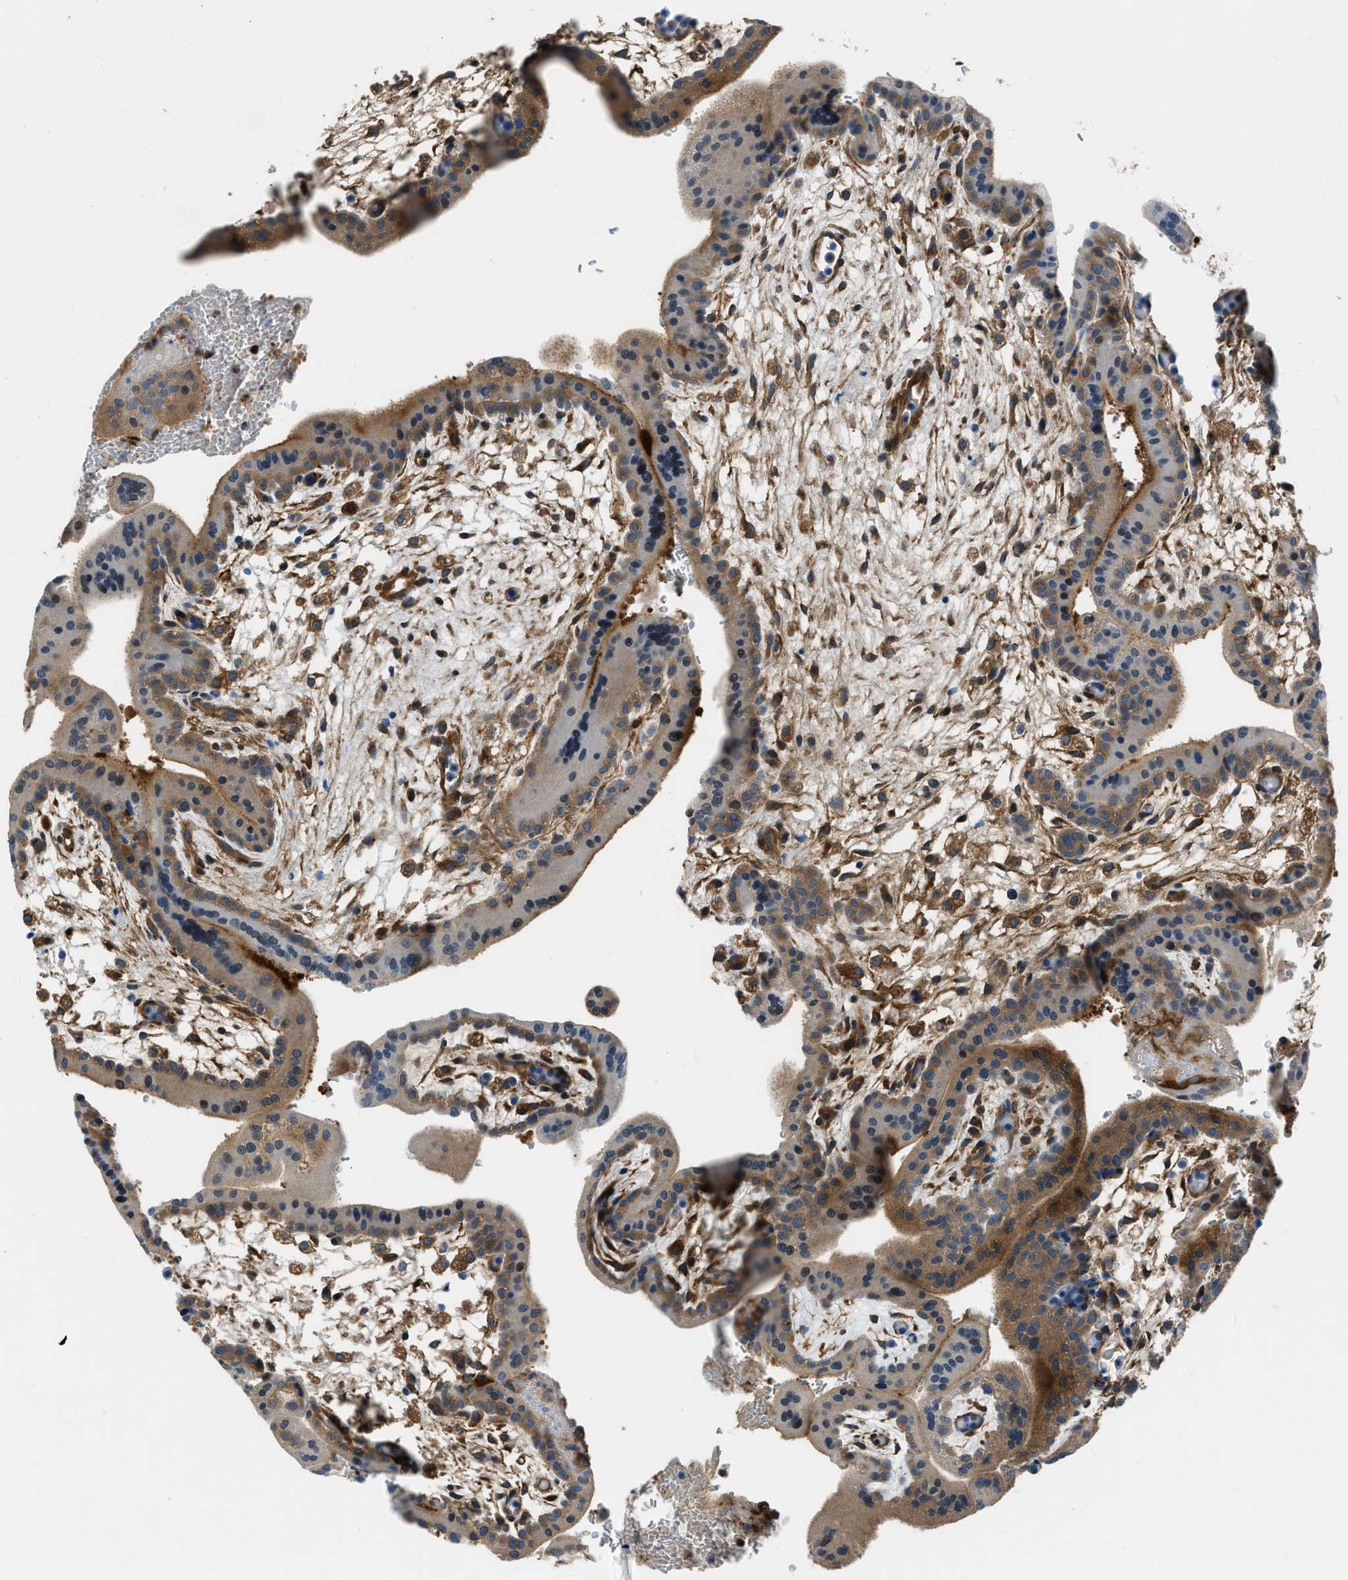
{"staining": {"intensity": "strong", "quantity": ">75%", "location": "cytoplasmic/membranous"}, "tissue": "placenta", "cell_type": "Decidual cells", "image_type": "normal", "snomed": [{"axis": "morphology", "description": "Normal tissue, NOS"}, {"axis": "topography", "description": "Placenta"}], "caption": "A high amount of strong cytoplasmic/membranous staining is appreciated in approximately >75% of decidual cells in normal placenta.", "gene": "PFKP", "patient": {"sex": "female", "age": 35}}